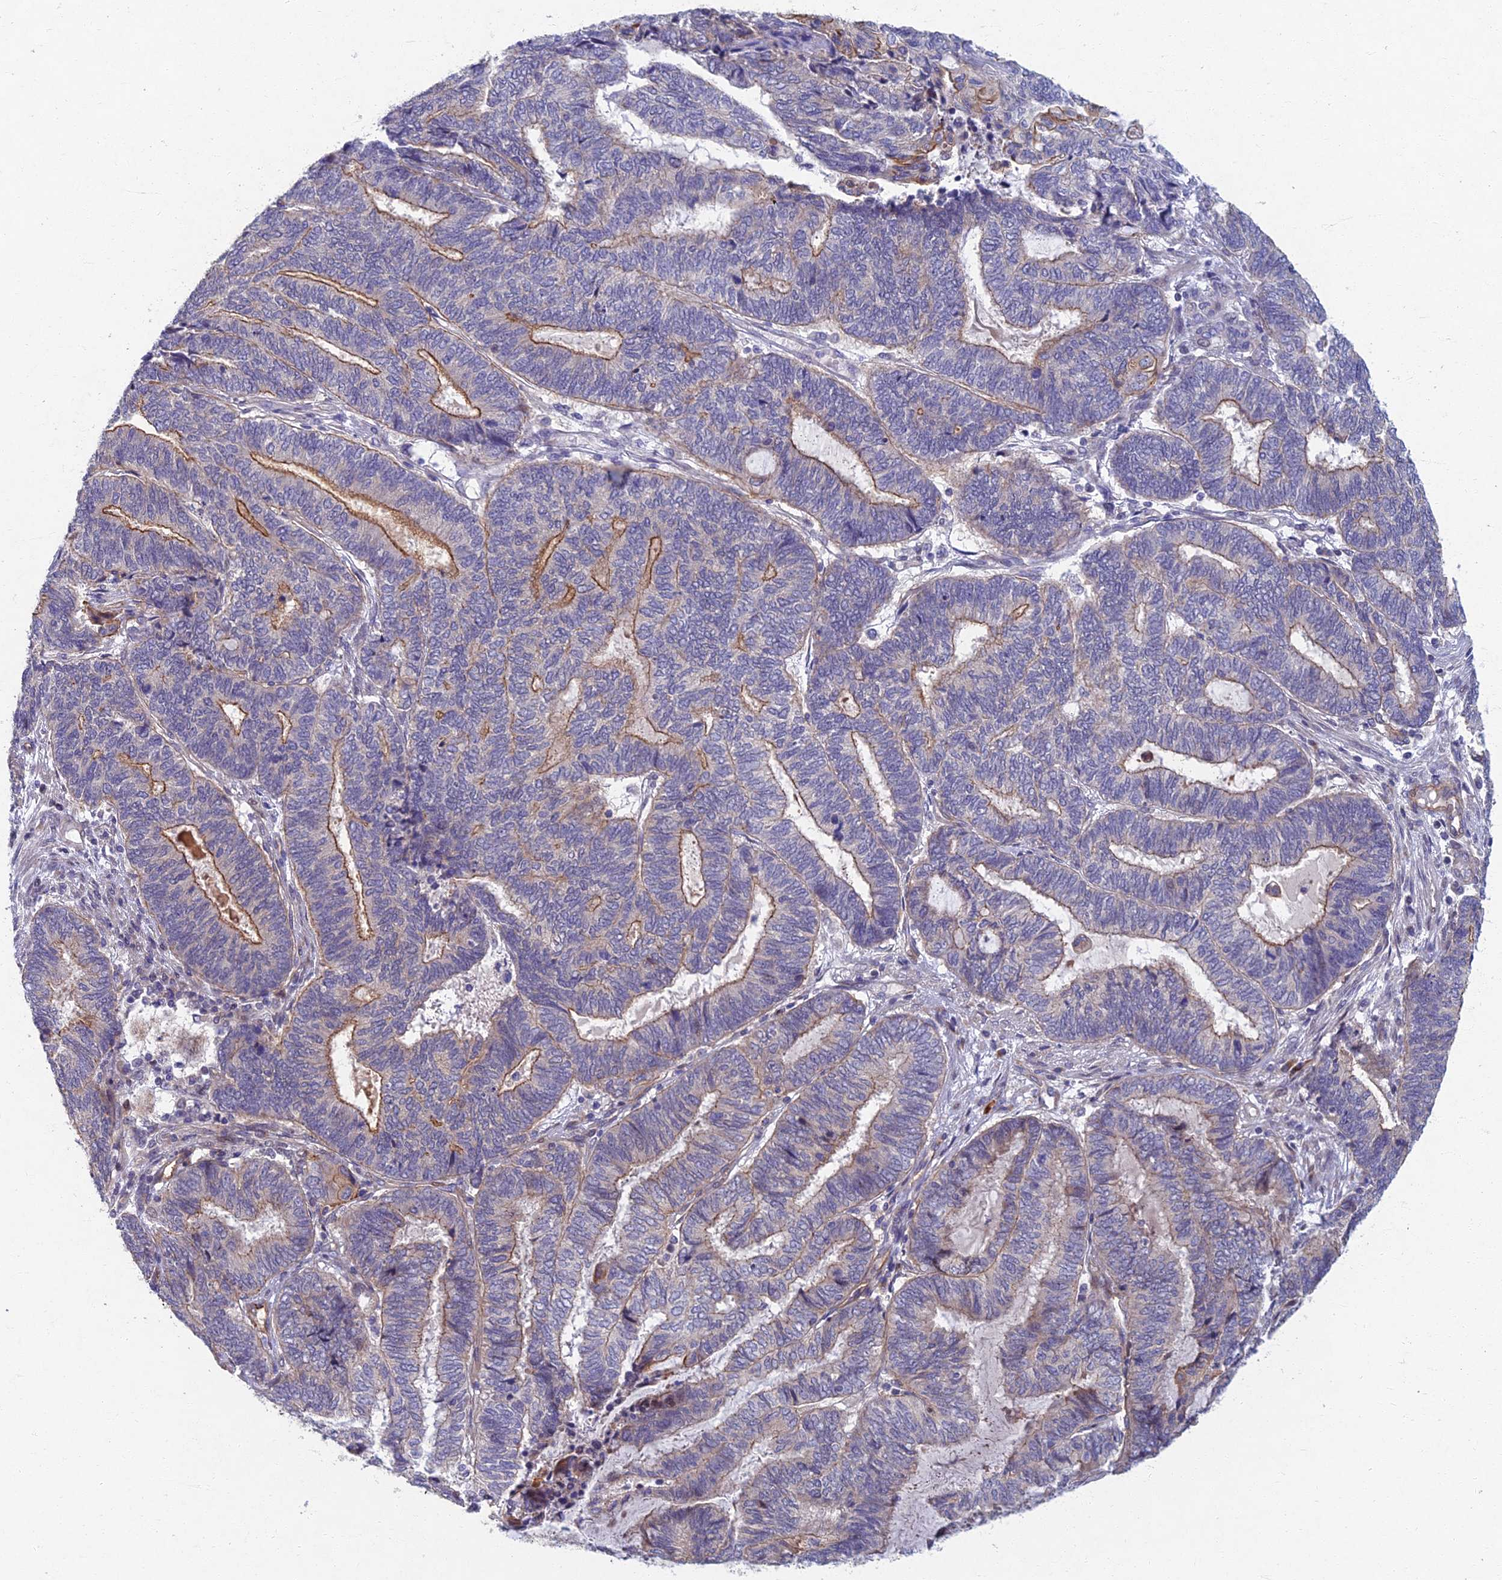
{"staining": {"intensity": "moderate", "quantity": "25%-75%", "location": "cytoplasmic/membranous"}, "tissue": "endometrial cancer", "cell_type": "Tumor cells", "image_type": "cancer", "snomed": [{"axis": "morphology", "description": "Adenocarcinoma, NOS"}, {"axis": "topography", "description": "Uterus"}, {"axis": "topography", "description": "Endometrium"}], "caption": "Adenocarcinoma (endometrial) was stained to show a protein in brown. There is medium levels of moderate cytoplasmic/membranous expression in approximately 25%-75% of tumor cells. (Brightfield microscopy of DAB IHC at high magnification).", "gene": "RHBDL2", "patient": {"sex": "female", "age": 70}}